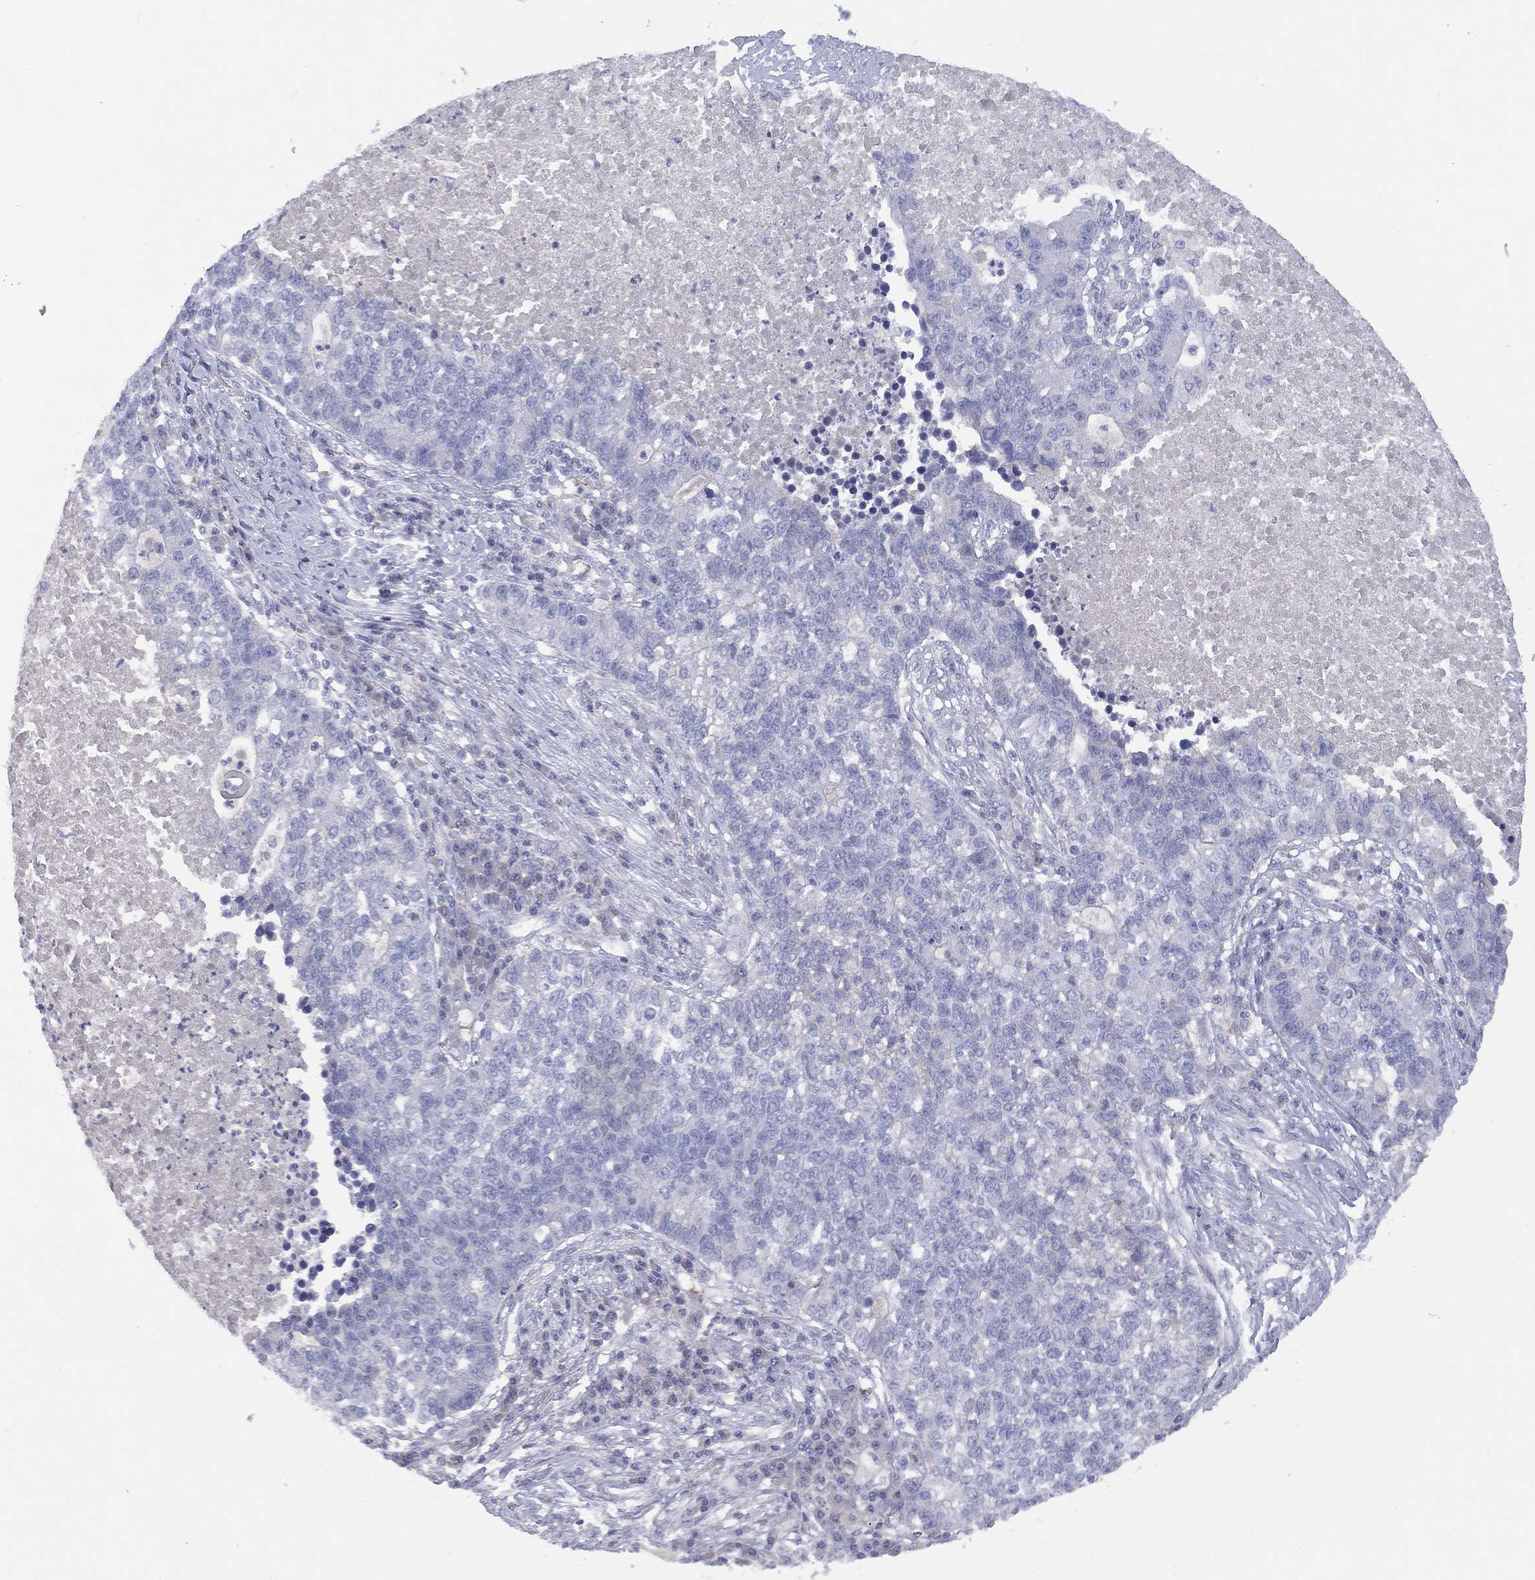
{"staining": {"intensity": "negative", "quantity": "none", "location": "none"}, "tissue": "lung cancer", "cell_type": "Tumor cells", "image_type": "cancer", "snomed": [{"axis": "morphology", "description": "Adenocarcinoma, NOS"}, {"axis": "topography", "description": "Lung"}], "caption": "Immunohistochemical staining of human lung adenocarcinoma exhibits no significant expression in tumor cells.", "gene": "CYP2D6", "patient": {"sex": "male", "age": 57}}